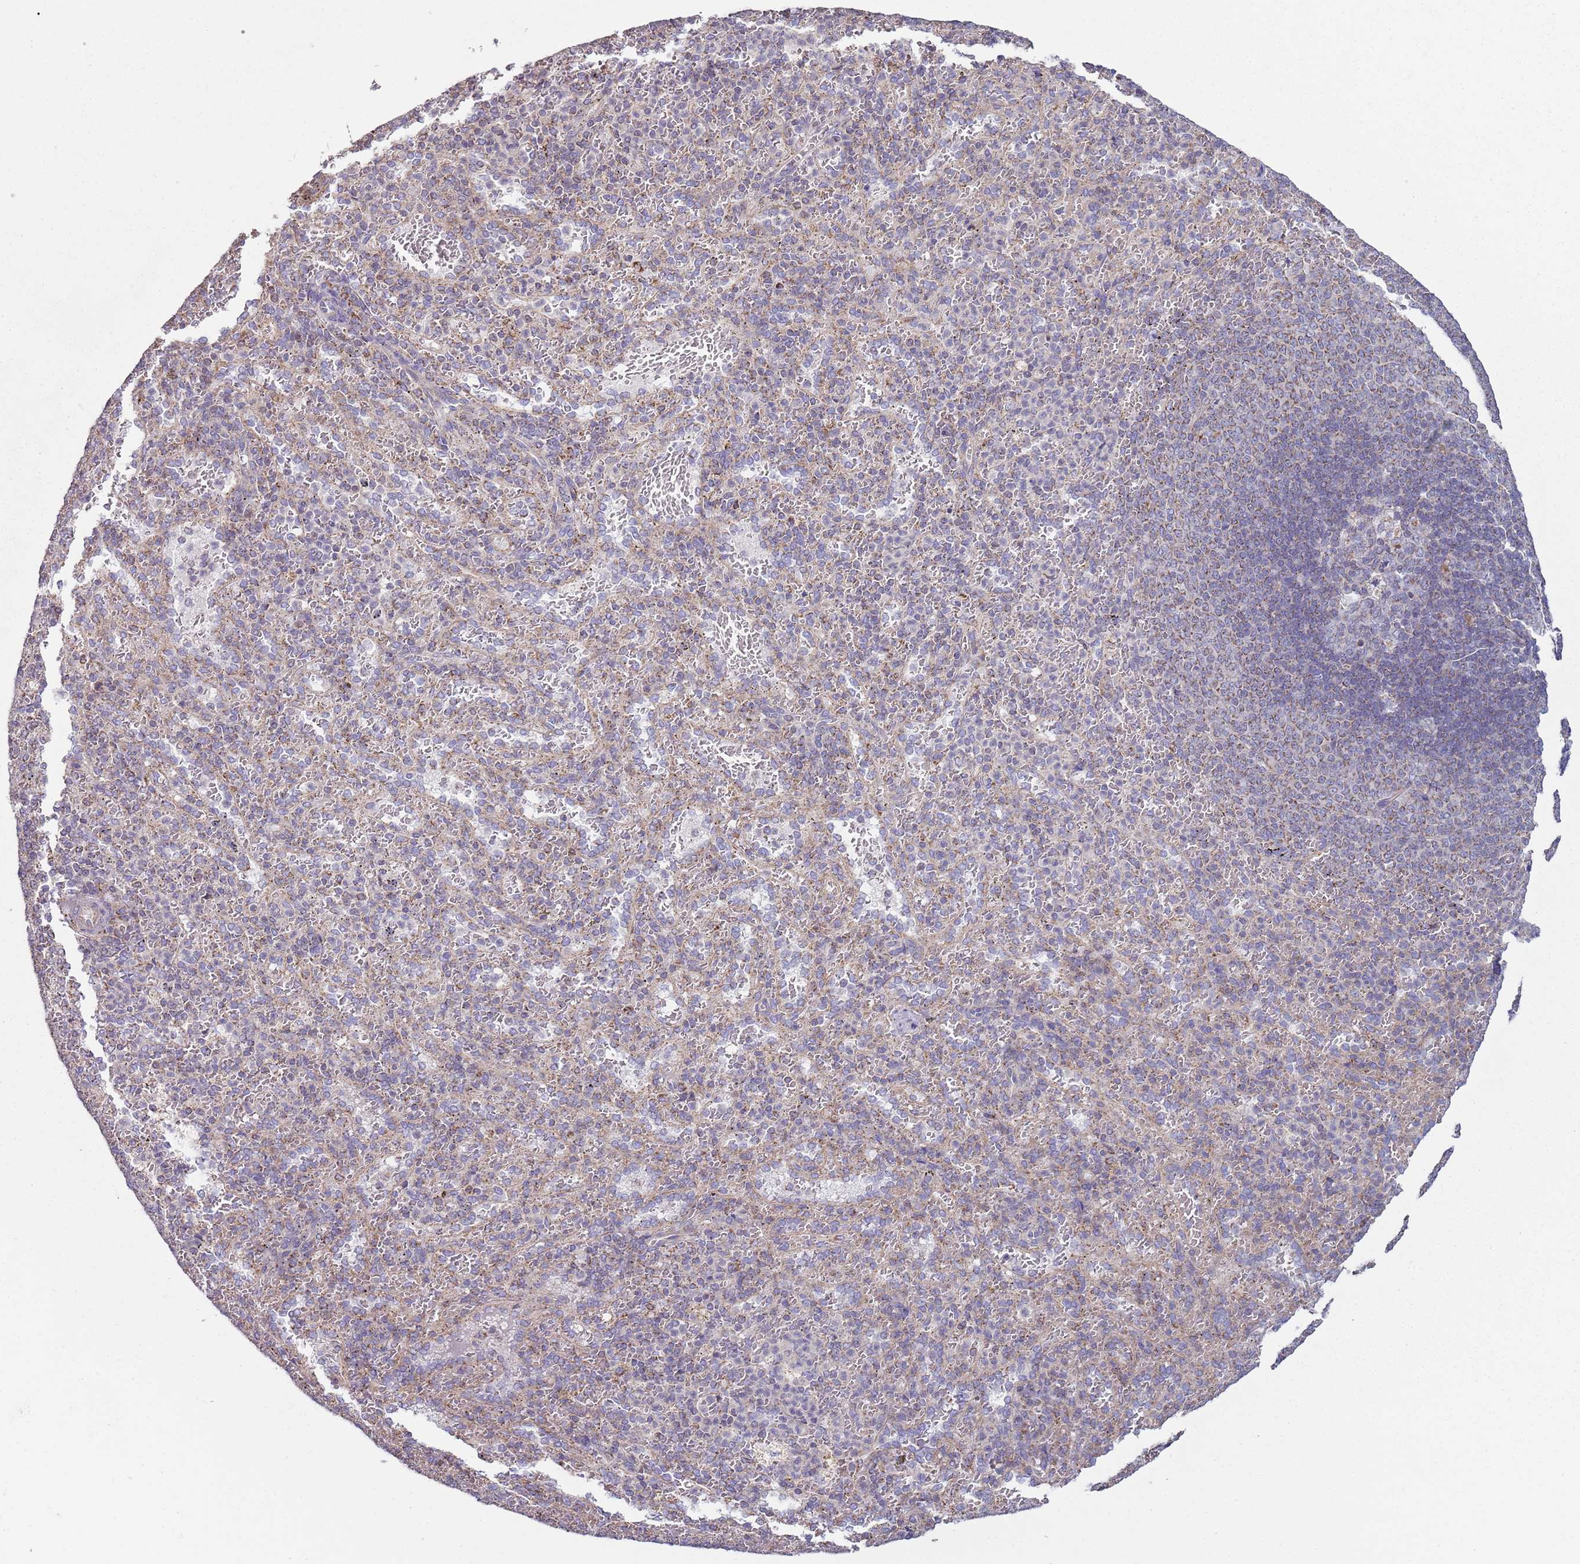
{"staining": {"intensity": "weak", "quantity": "<25%", "location": "cytoplasmic/membranous"}, "tissue": "spleen", "cell_type": "Cells in red pulp", "image_type": "normal", "snomed": [{"axis": "morphology", "description": "Normal tissue, NOS"}, {"axis": "topography", "description": "Spleen"}], "caption": "Unremarkable spleen was stained to show a protein in brown. There is no significant expression in cells in red pulp.", "gene": "GAS8", "patient": {"sex": "female", "age": 21}}